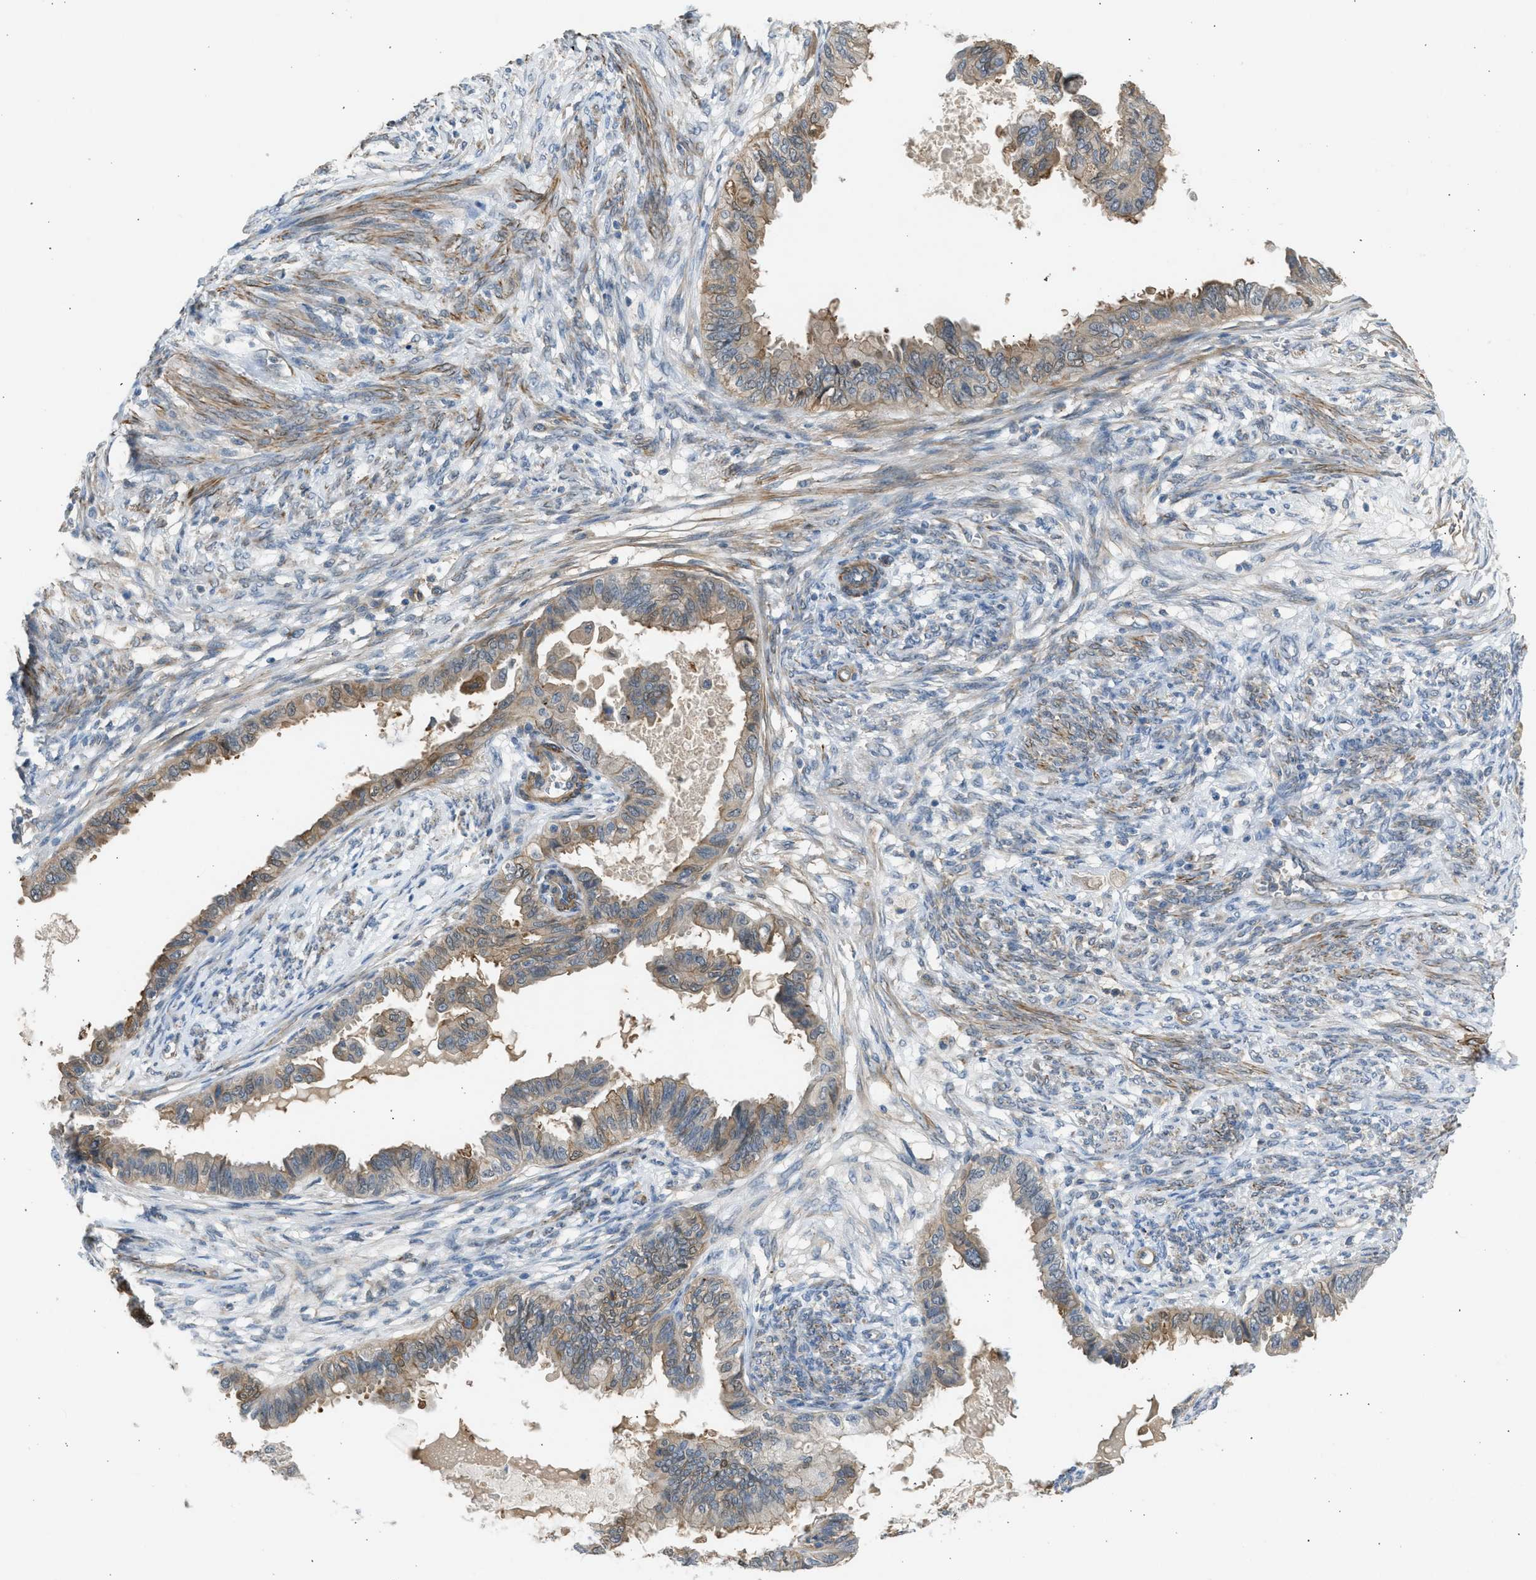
{"staining": {"intensity": "weak", "quantity": "25%-75%", "location": "cytoplasmic/membranous"}, "tissue": "cervical cancer", "cell_type": "Tumor cells", "image_type": "cancer", "snomed": [{"axis": "morphology", "description": "Normal tissue, NOS"}, {"axis": "morphology", "description": "Adenocarcinoma, NOS"}, {"axis": "topography", "description": "Cervix"}, {"axis": "topography", "description": "Endometrium"}], "caption": "A histopathology image of adenocarcinoma (cervical) stained for a protein demonstrates weak cytoplasmic/membranous brown staining in tumor cells.", "gene": "PCNX3", "patient": {"sex": "female", "age": 86}}